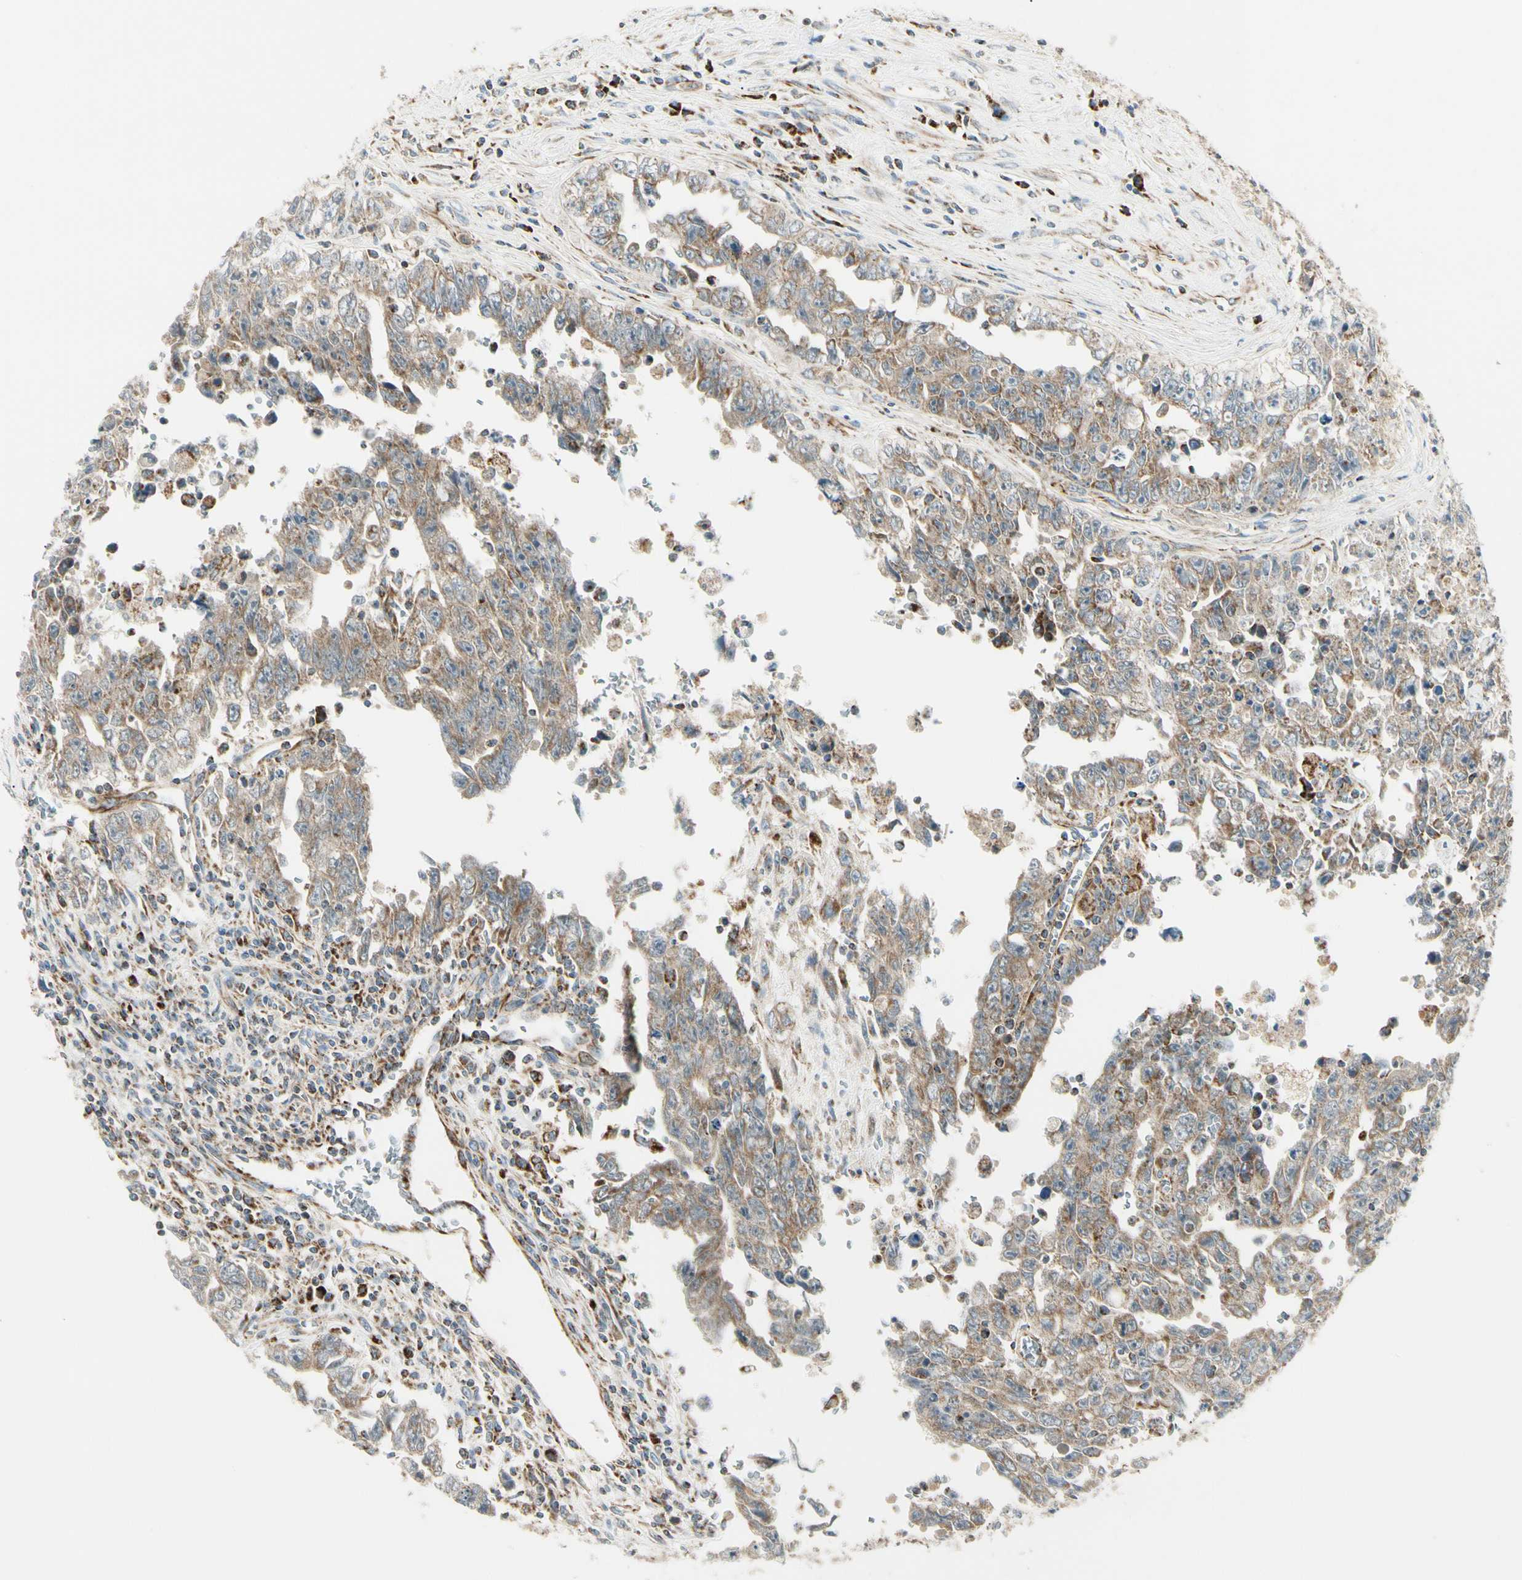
{"staining": {"intensity": "moderate", "quantity": ">75%", "location": "cytoplasmic/membranous"}, "tissue": "testis cancer", "cell_type": "Tumor cells", "image_type": "cancer", "snomed": [{"axis": "morphology", "description": "Carcinoma, Embryonal, NOS"}, {"axis": "topography", "description": "Testis"}], "caption": "A high-resolution micrograph shows immunohistochemistry (IHC) staining of embryonal carcinoma (testis), which exhibits moderate cytoplasmic/membranous staining in approximately >75% of tumor cells. (IHC, brightfield microscopy, high magnification).", "gene": "TBC1D10A", "patient": {"sex": "male", "age": 28}}